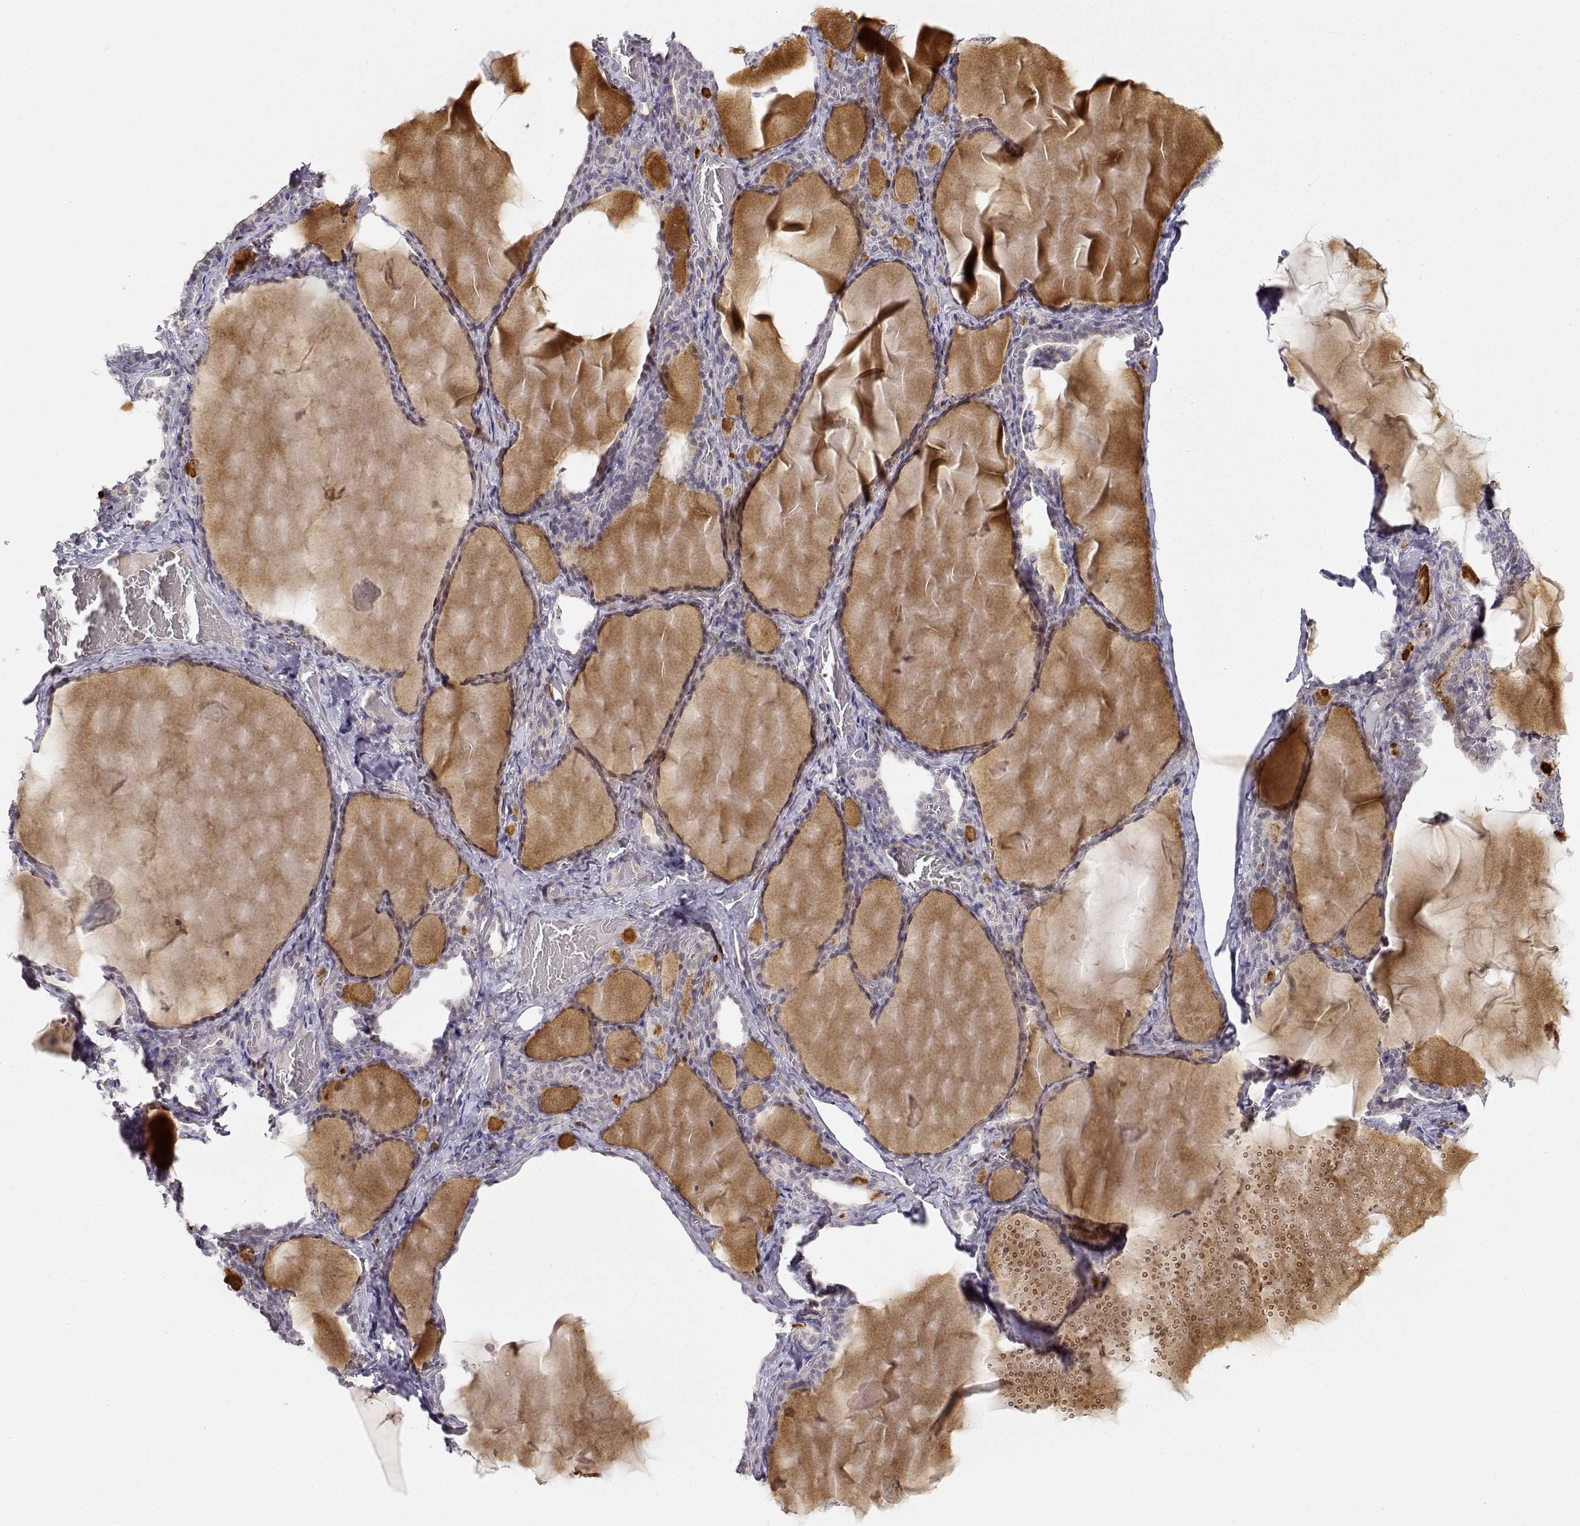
{"staining": {"intensity": "weak", "quantity": "<25%", "location": "cytoplasmic/membranous"}, "tissue": "thyroid gland", "cell_type": "Glandular cells", "image_type": "normal", "snomed": [{"axis": "morphology", "description": "Normal tissue, NOS"}, {"axis": "morphology", "description": "Hyperplasia, NOS"}, {"axis": "topography", "description": "Thyroid gland"}], "caption": "This is an immunohistochemistry (IHC) photomicrograph of unremarkable thyroid gland. There is no positivity in glandular cells.", "gene": "EAF2", "patient": {"sex": "female", "age": 27}}